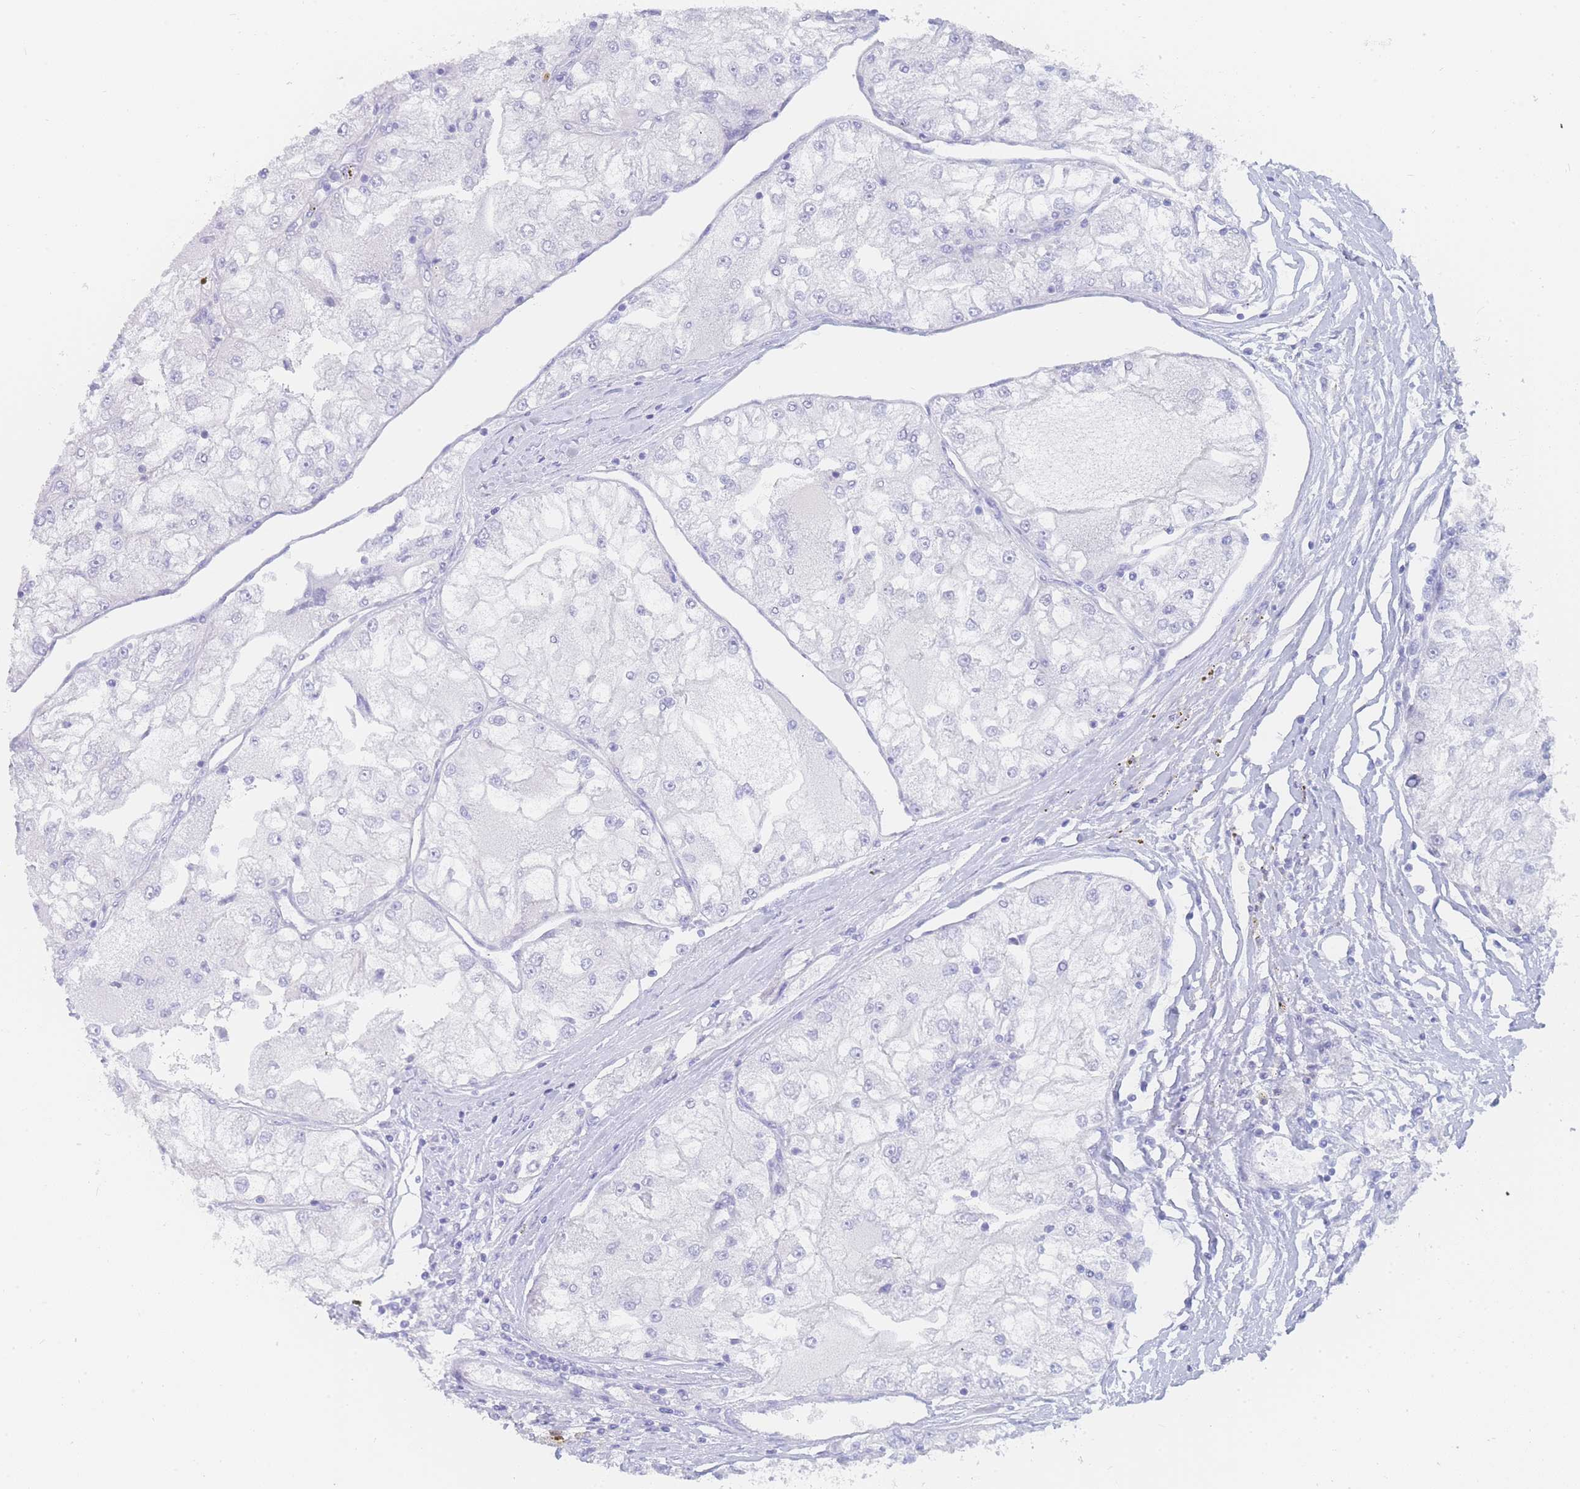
{"staining": {"intensity": "negative", "quantity": "none", "location": "none"}, "tissue": "renal cancer", "cell_type": "Tumor cells", "image_type": "cancer", "snomed": [{"axis": "morphology", "description": "Adenocarcinoma, NOS"}, {"axis": "topography", "description": "Kidney"}], "caption": "Tumor cells show no significant staining in renal adenocarcinoma.", "gene": "LZTFL1", "patient": {"sex": "female", "age": 72}}